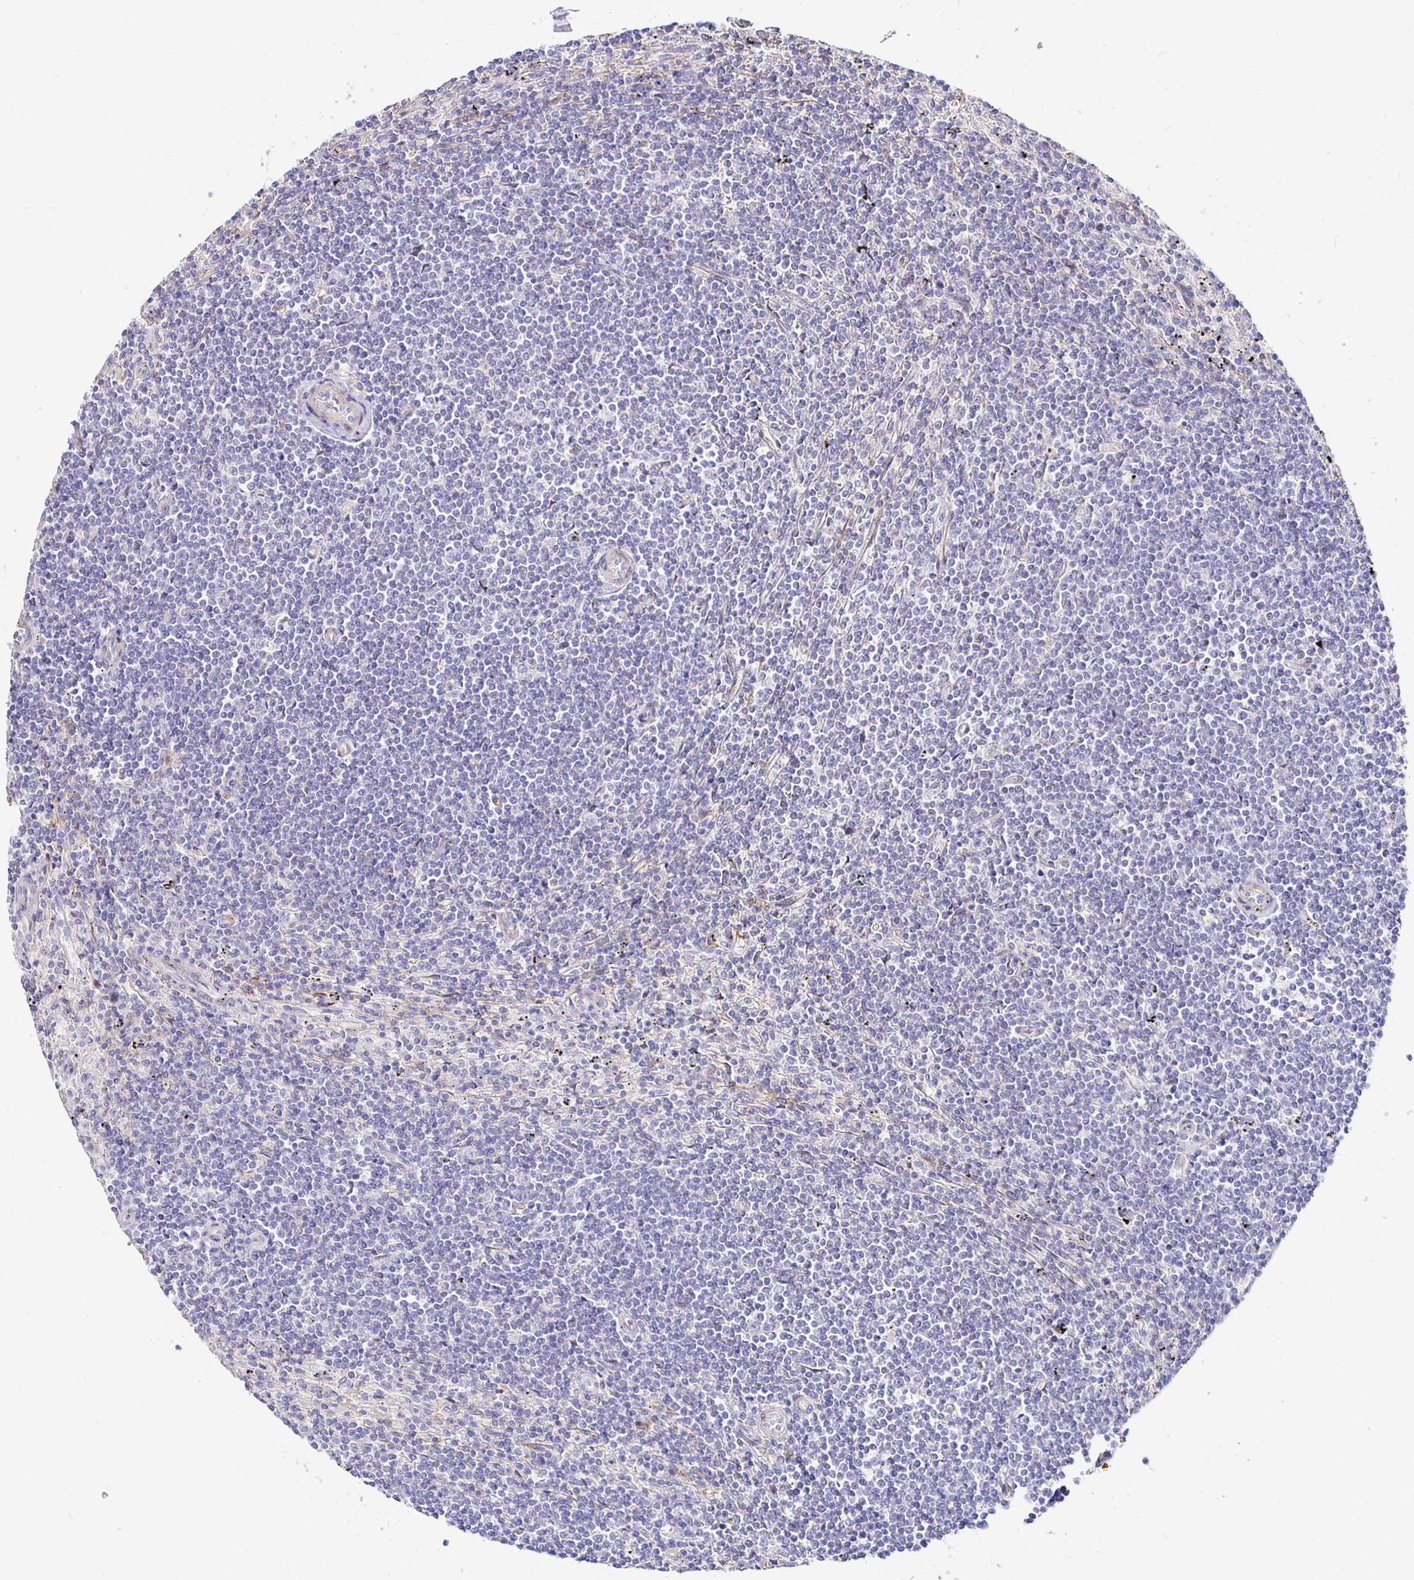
{"staining": {"intensity": "negative", "quantity": "none", "location": "none"}, "tissue": "lymphoma", "cell_type": "Tumor cells", "image_type": "cancer", "snomed": [{"axis": "morphology", "description": "Malignant lymphoma, non-Hodgkin's type, Low grade"}, {"axis": "topography", "description": "Spleen"}], "caption": "Malignant lymphoma, non-Hodgkin's type (low-grade) was stained to show a protein in brown. There is no significant positivity in tumor cells. The staining was performed using DAB to visualize the protein expression in brown, while the nuclei were stained in blue with hematoxylin (Magnification: 20x).", "gene": "PALM2AKAP2", "patient": {"sex": "male", "age": 76}}